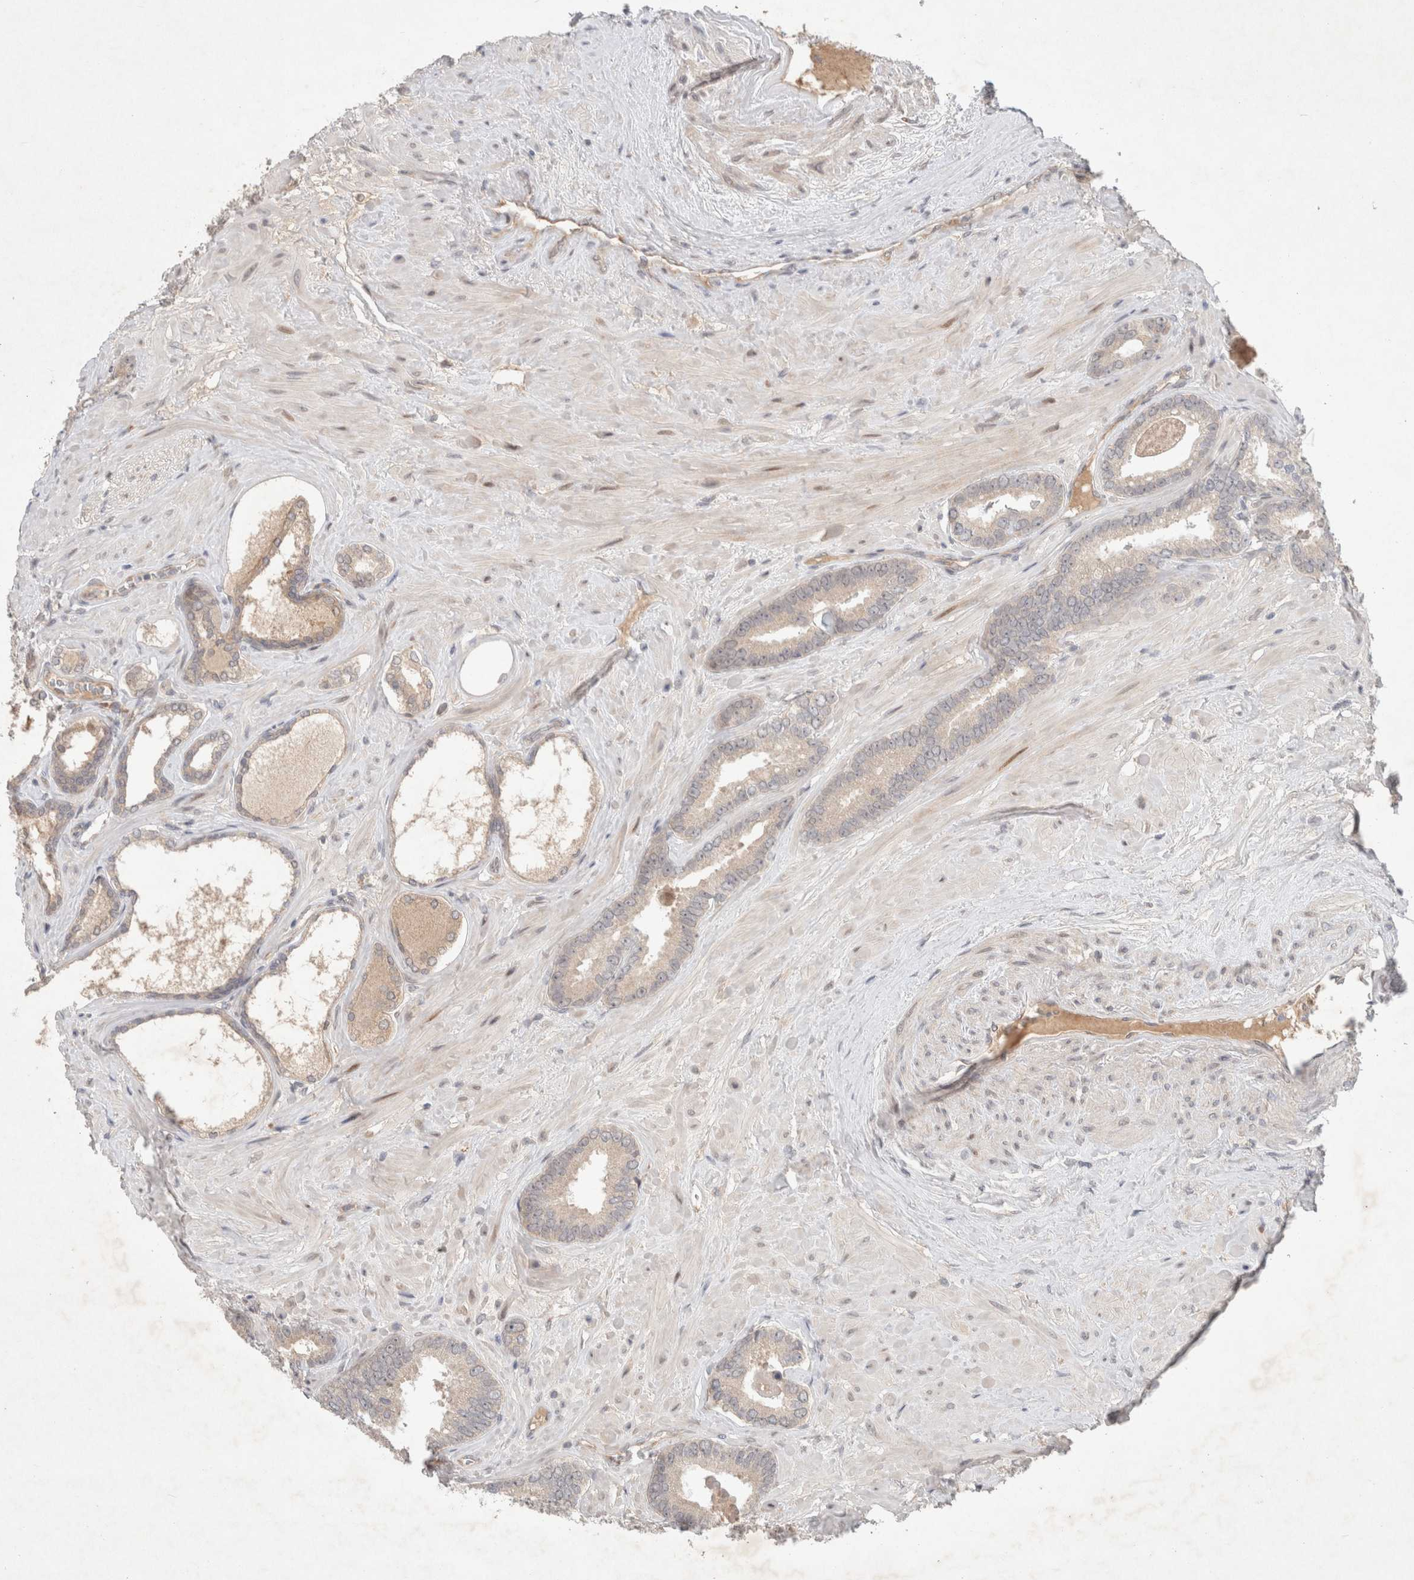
{"staining": {"intensity": "weak", "quantity": "<25%", "location": "cytoplasmic/membranous"}, "tissue": "prostate cancer", "cell_type": "Tumor cells", "image_type": "cancer", "snomed": [{"axis": "morphology", "description": "Adenocarcinoma, Low grade"}, {"axis": "topography", "description": "Prostate"}], "caption": "DAB (3,3'-diaminobenzidine) immunohistochemical staining of prostate adenocarcinoma (low-grade) exhibits no significant expression in tumor cells. (Stains: DAB (3,3'-diaminobenzidine) IHC with hematoxylin counter stain, Microscopy: brightfield microscopy at high magnification).", "gene": "RASAL2", "patient": {"sex": "male", "age": 71}}